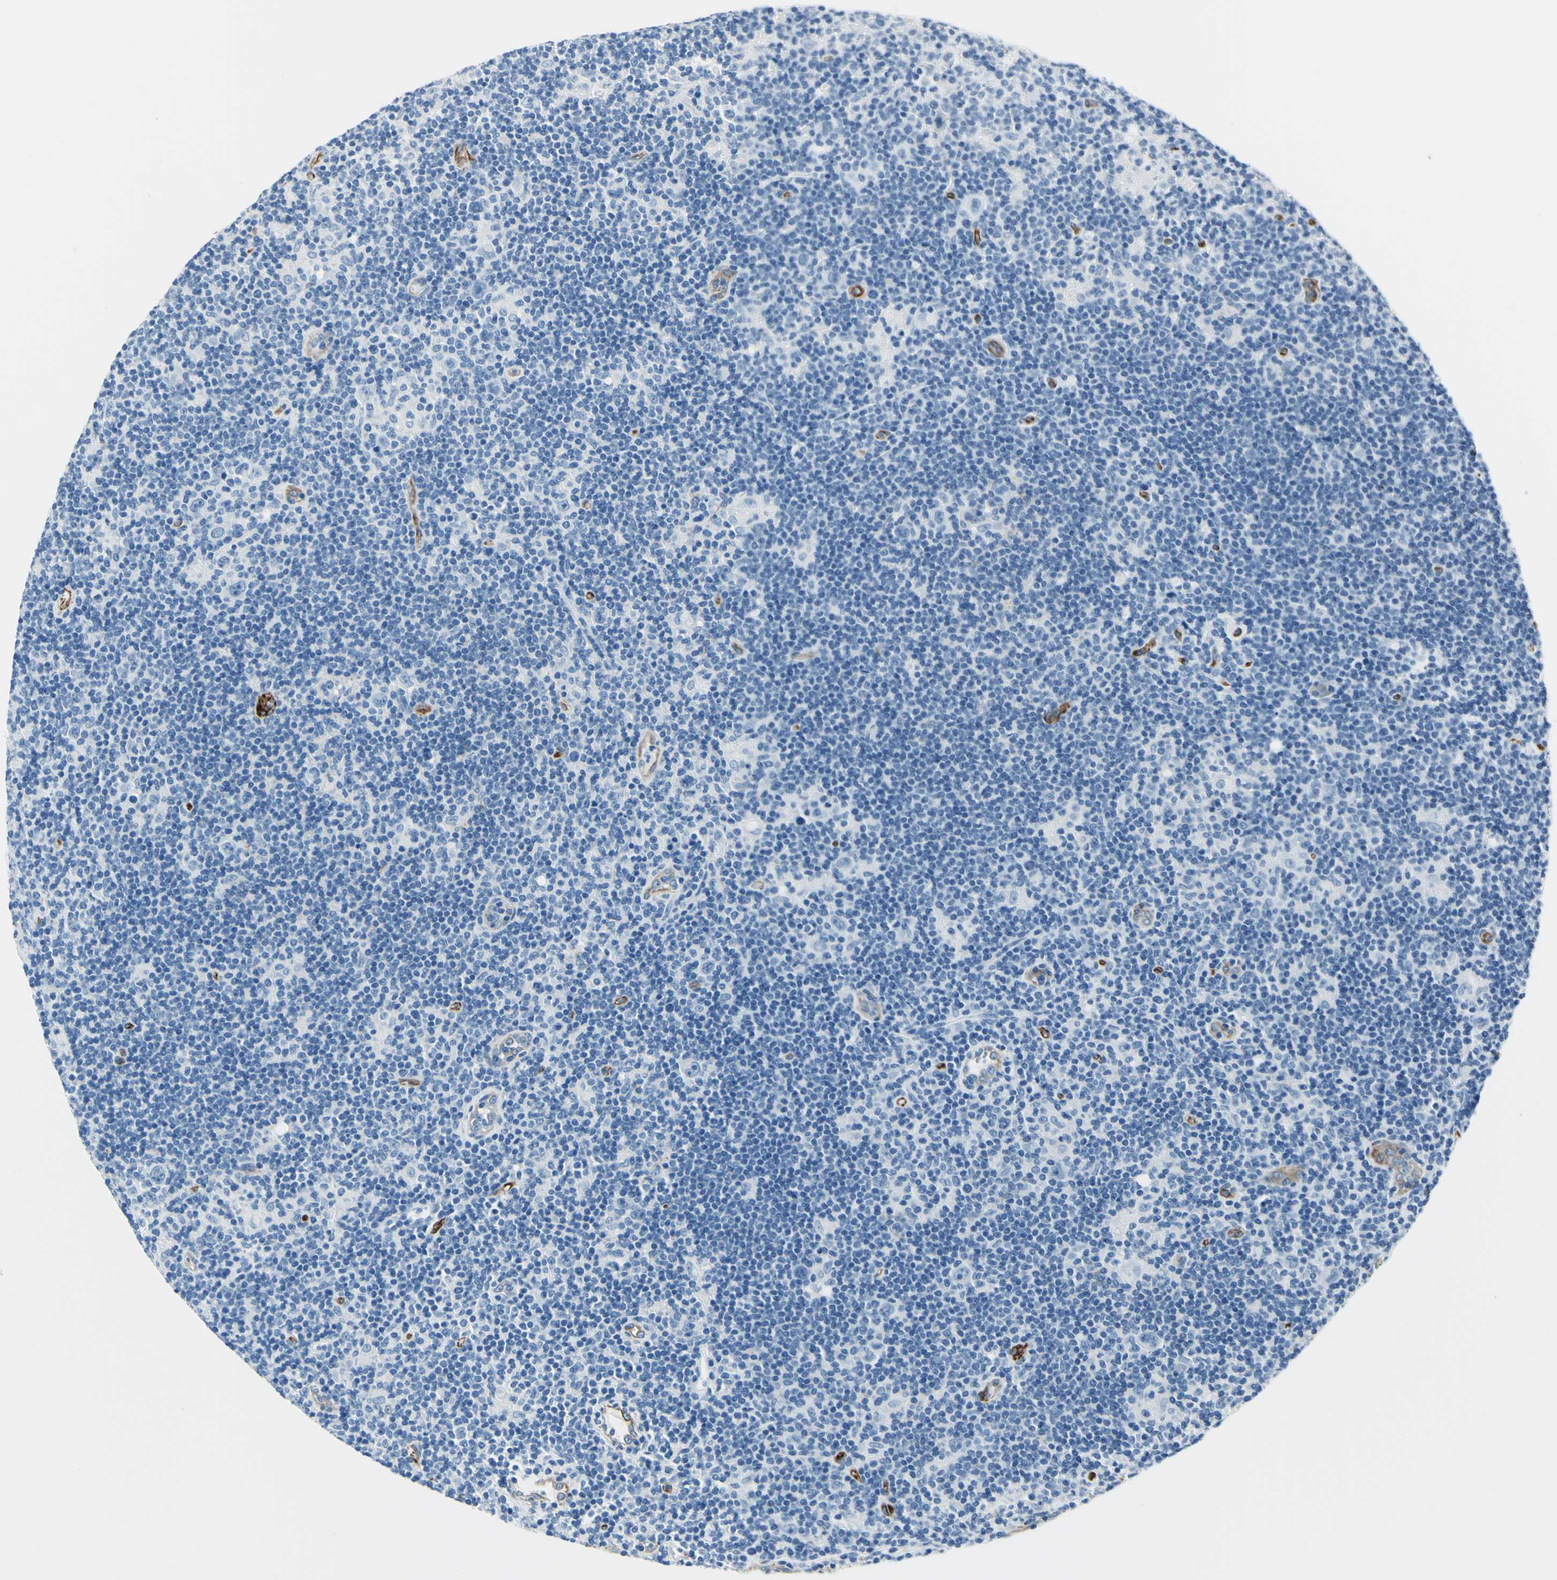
{"staining": {"intensity": "negative", "quantity": "none", "location": "none"}, "tissue": "lymphoma", "cell_type": "Tumor cells", "image_type": "cancer", "snomed": [{"axis": "morphology", "description": "Hodgkin's disease, NOS"}, {"axis": "topography", "description": "Lymph node"}], "caption": "Tumor cells are negative for brown protein staining in lymphoma.", "gene": "PTH2R", "patient": {"sex": "female", "age": 57}}